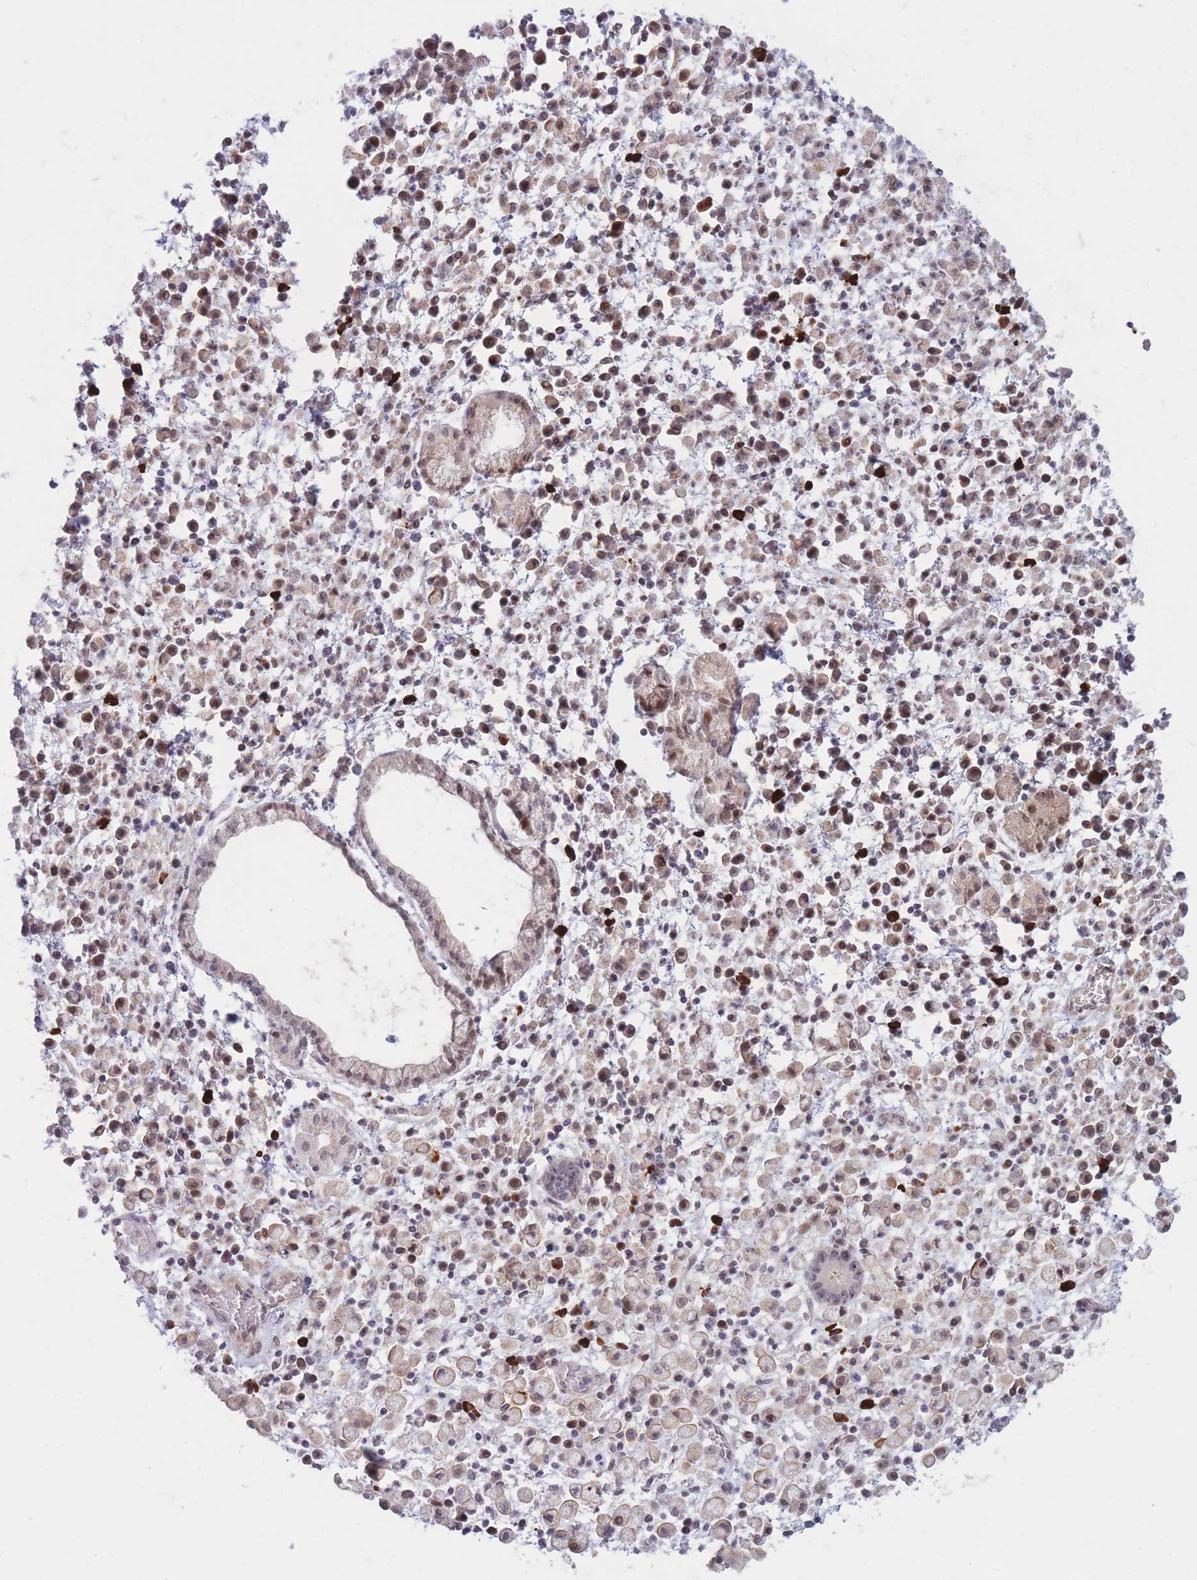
{"staining": {"intensity": "moderate", "quantity": "25%-75%", "location": "nuclear"}, "tissue": "stomach cancer", "cell_type": "Tumor cells", "image_type": "cancer", "snomed": [{"axis": "morphology", "description": "Adenocarcinoma, NOS"}, {"axis": "topography", "description": "Stomach"}], "caption": "Stomach cancer (adenocarcinoma) stained with a protein marker exhibits moderate staining in tumor cells.", "gene": "ERICH6B", "patient": {"sex": "male", "age": 77}}